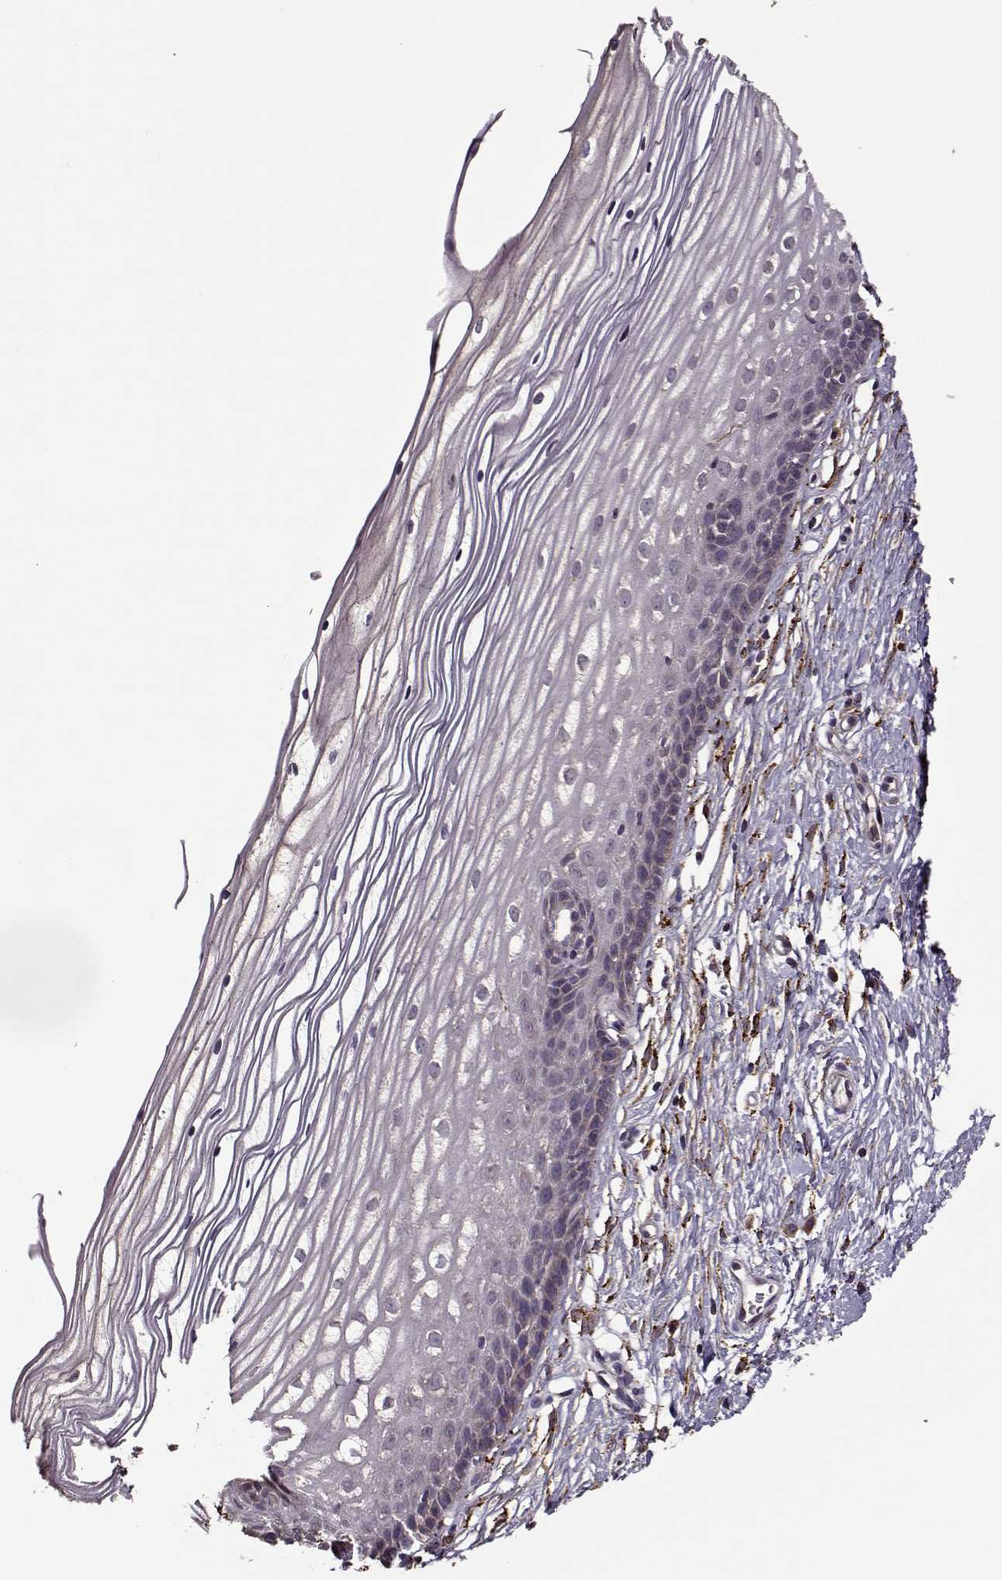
{"staining": {"intensity": "weak", "quantity": ">75%", "location": "cytoplasmic/membranous"}, "tissue": "cervix", "cell_type": "Glandular cells", "image_type": "normal", "snomed": [{"axis": "morphology", "description": "Normal tissue, NOS"}, {"axis": "topography", "description": "Cervix"}], "caption": "Immunohistochemical staining of normal cervix demonstrates >75% levels of weak cytoplasmic/membranous protein expression in about >75% of glandular cells.", "gene": "IMMP1L", "patient": {"sex": "female", "age": 40}}